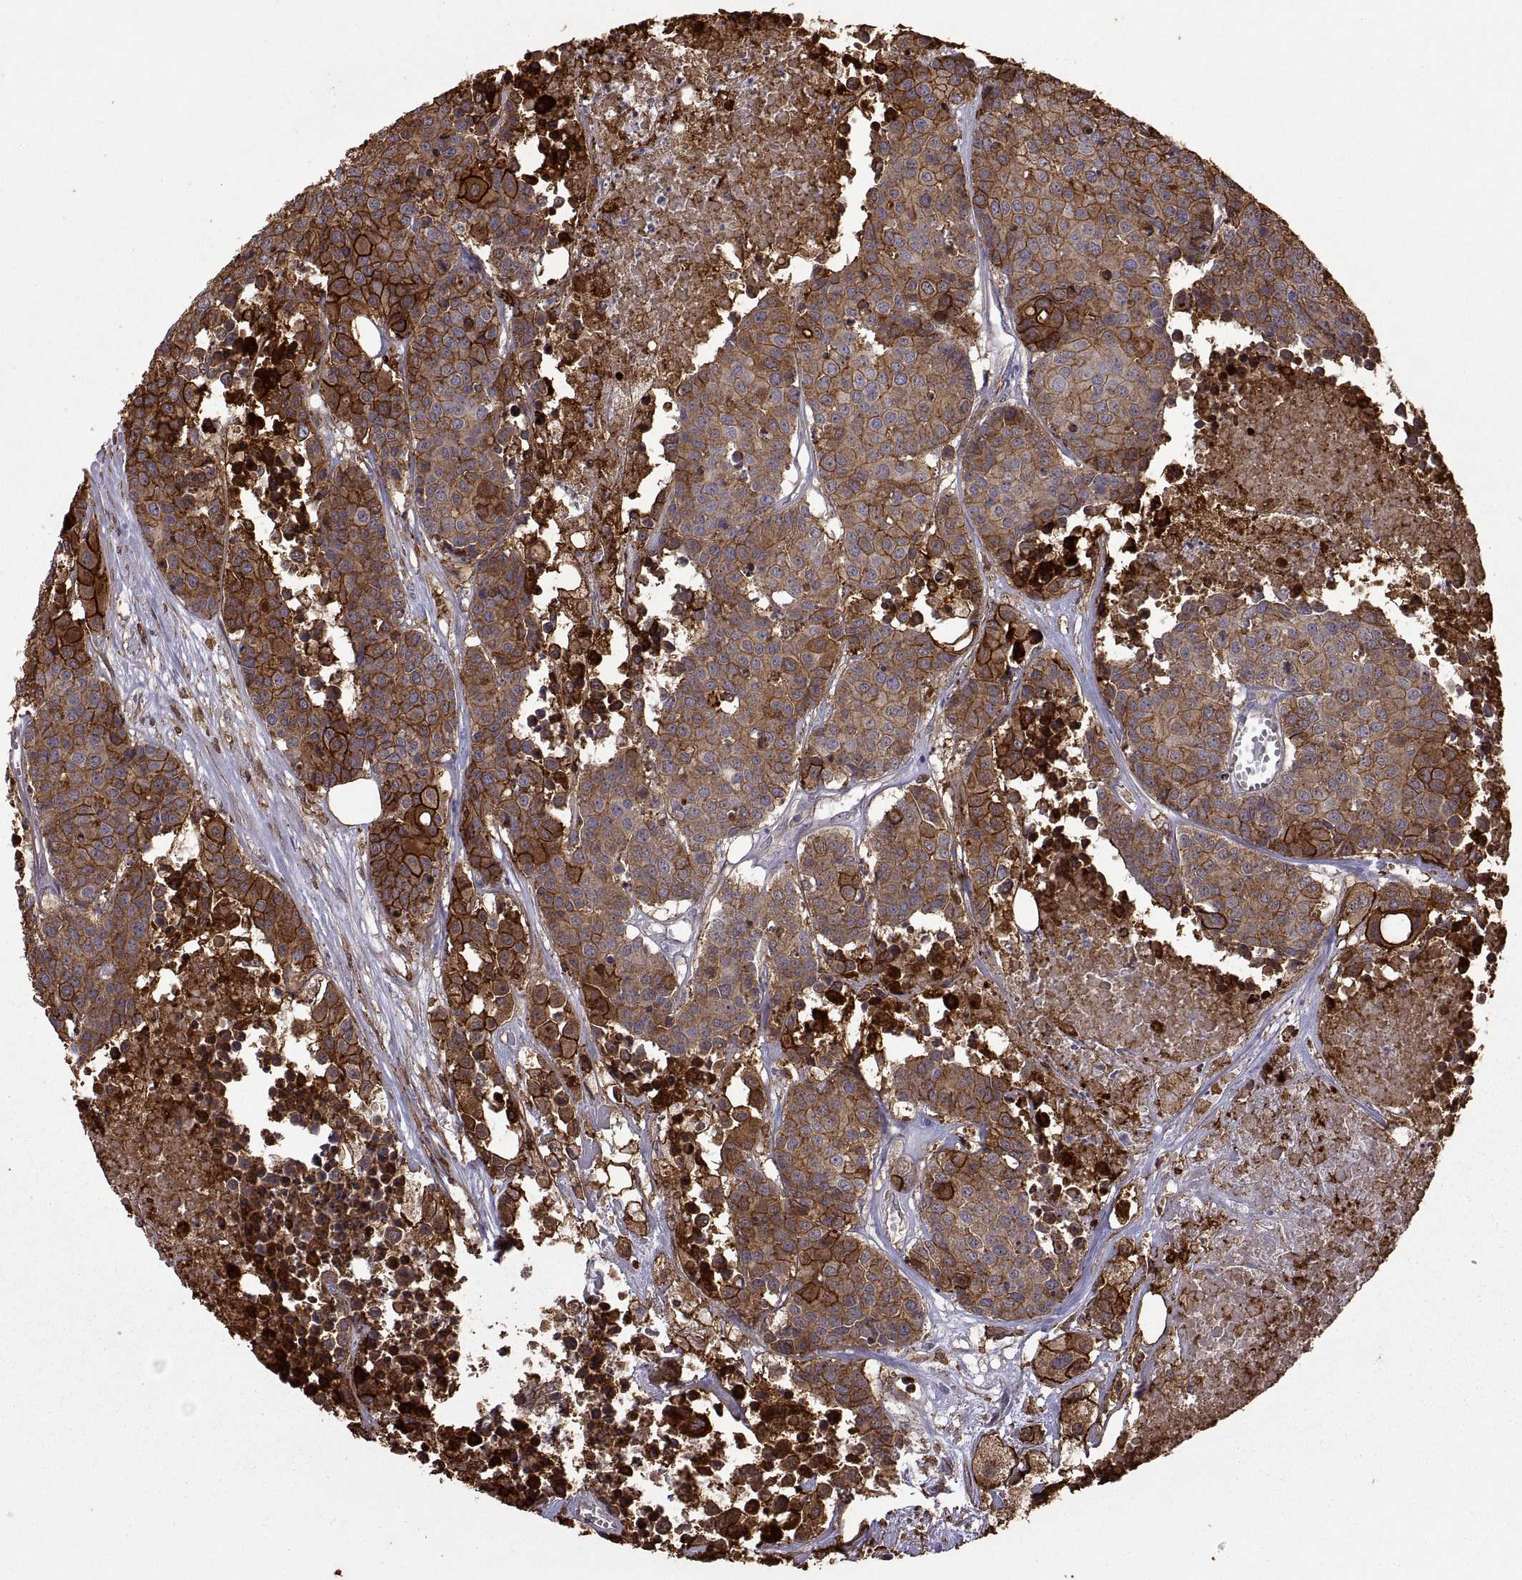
{"staining": {"intensity": "strong", "quantity": ">75%", "location": "cytoplasmic/membranous"}, "tissue": "carcinoid", "cell_type": "Tumor cells", "image_type": "cancer", "snomed": [{"axis": "morphology", "description": "Carcinoid, malignant, NOS"}, {"axis": "topography", "description": "Colon"}], "caption": "Strong cytoplasmic/membranous protein positivity is seen in approximately >75% of tumor cells in carcinoid.", "gene": "S100A10", "patient": {"sex": "male", "age": 81}}